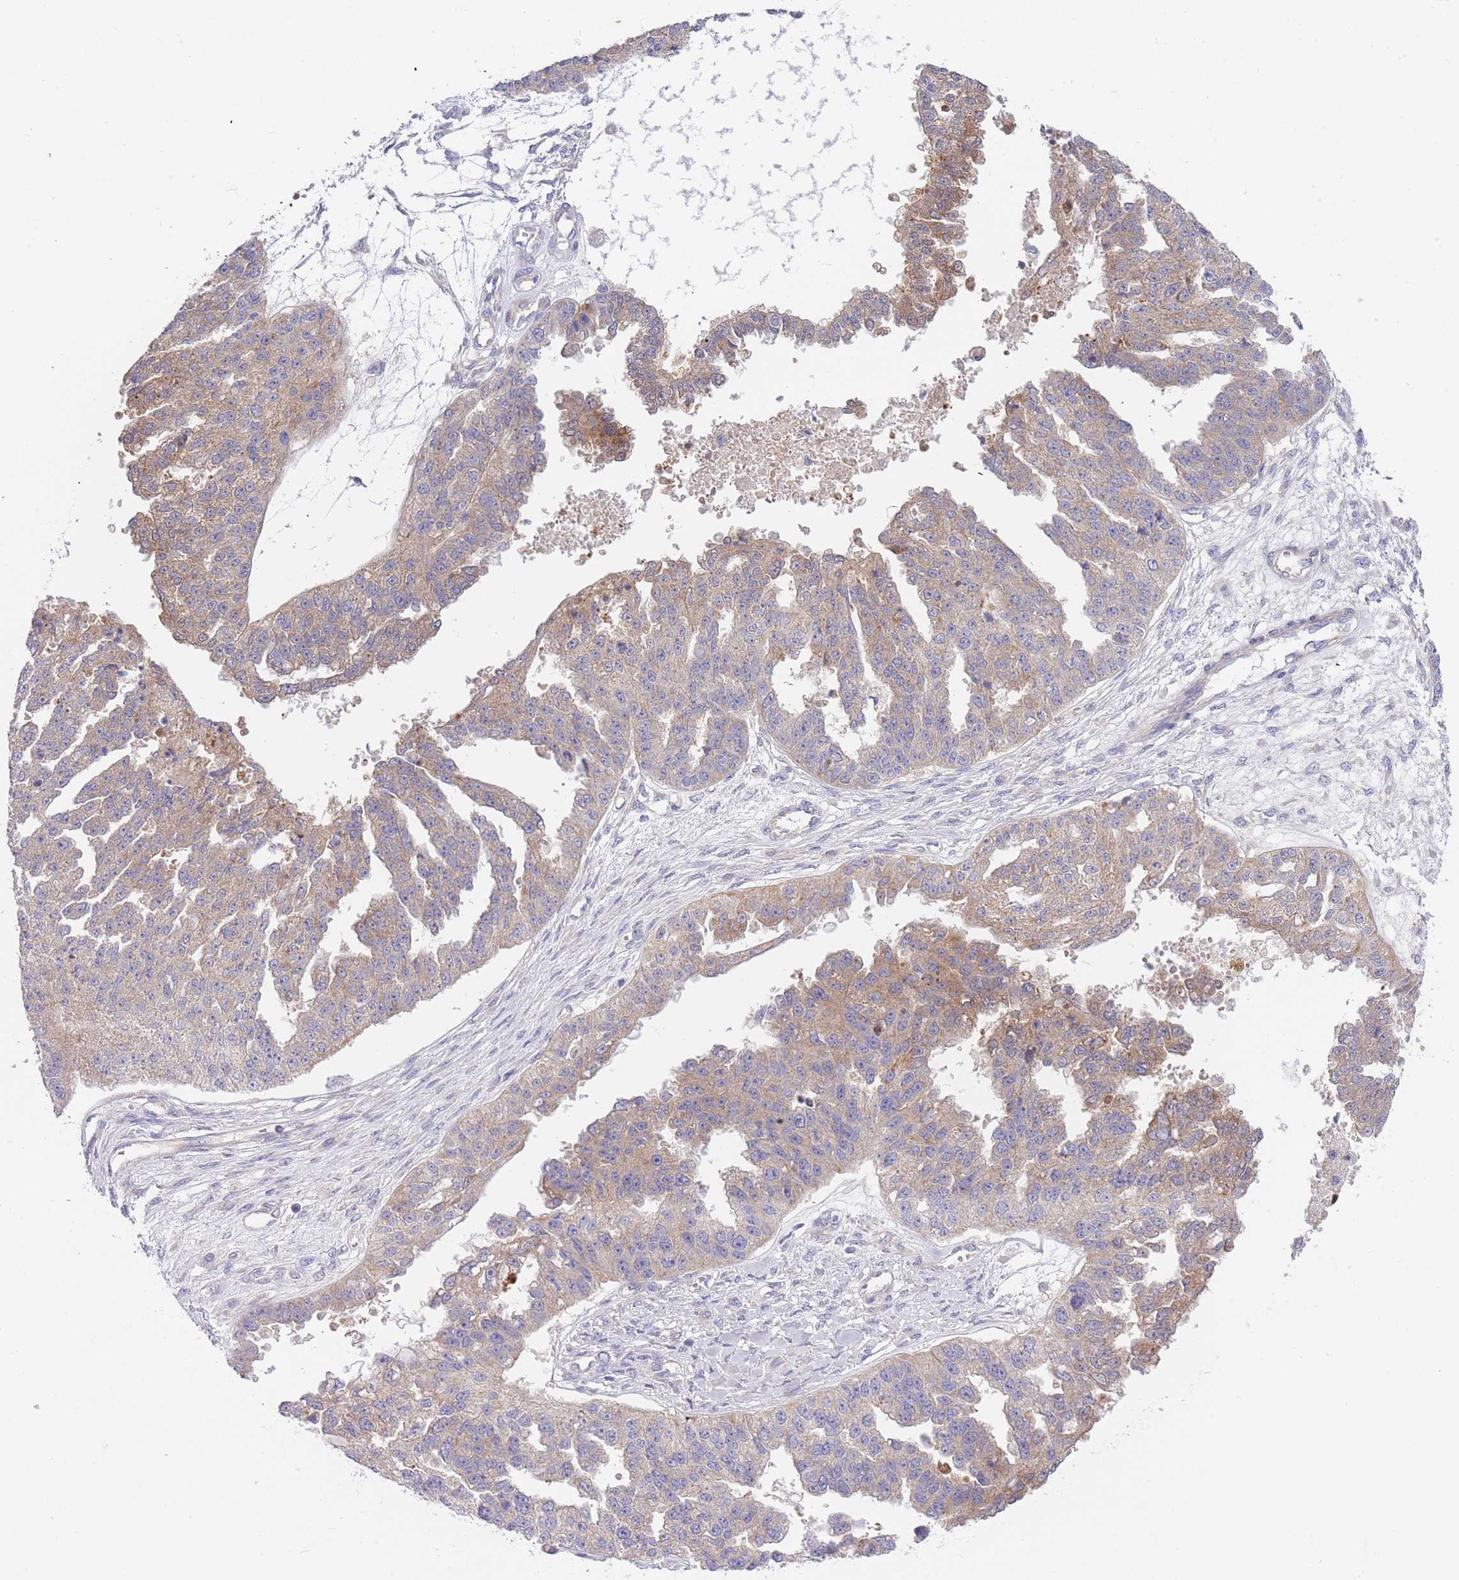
{"staining": {"intensity": "moderate", "quantity": "<25%", "location": "cytoplasmic/membranous"}, "tissue": "ovarian cancer", "cell_type": "Tumor cells", "image_type": "cancer", "snomed": [{"axis": "morphology", "description": "Cystadenocarcinoma, serous, NOS"}, {"axis": "topography", "description": "Ovary"}], "caption": "Moderate cytoplasmic/membranous positivity for a protein is identified in about <25% of tumor cells of ovarian cancer (serous cystadenocarcinoma) using immunohistochemistry (IHC).", "gene": "CHAC1", "patient": {"sex": "female", "age": 58}}